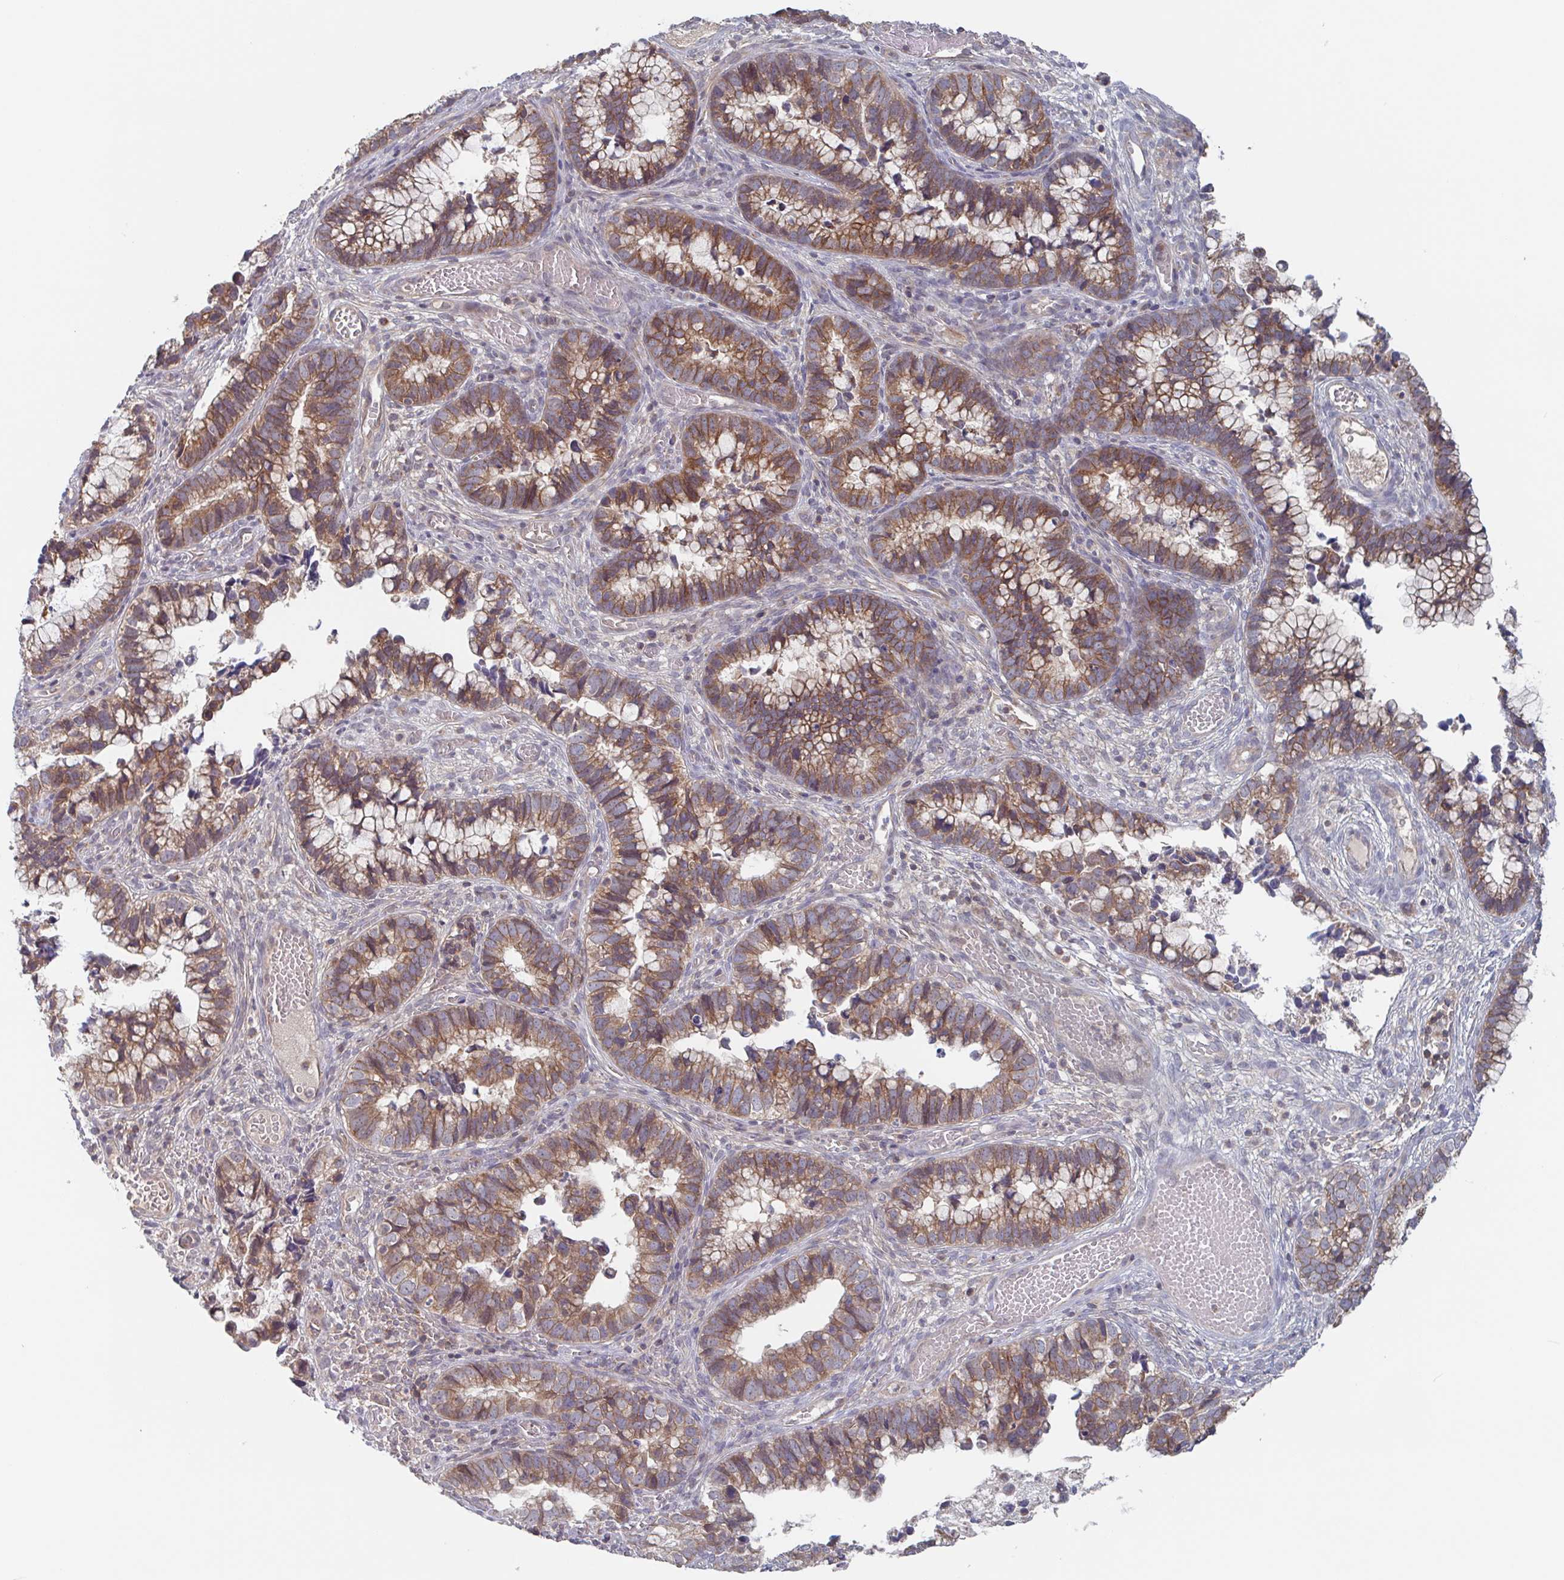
{"staining": {"intensity": "moderate", "quantity": ">75%", "location": "cytoplasmic/membranous"}, "tissue": "cervical cancer", "cell_type": "Tumor cells", "image_type": "cancer", "snomed": [{"axis": "morphology", "description": "Adenocarcinoma, NOS"}, {"axis": "topography", "description": "Cervix"}], "caption": "Immunohistochemistry (DAB) staining of adenocarcinoma (cervical) demonstrates moderate cytoplasmic/membranous protein expression in approximately >75% of tumor cells.", "gene": "SURF1", "patient": {"sex": "female", "age": 44}}